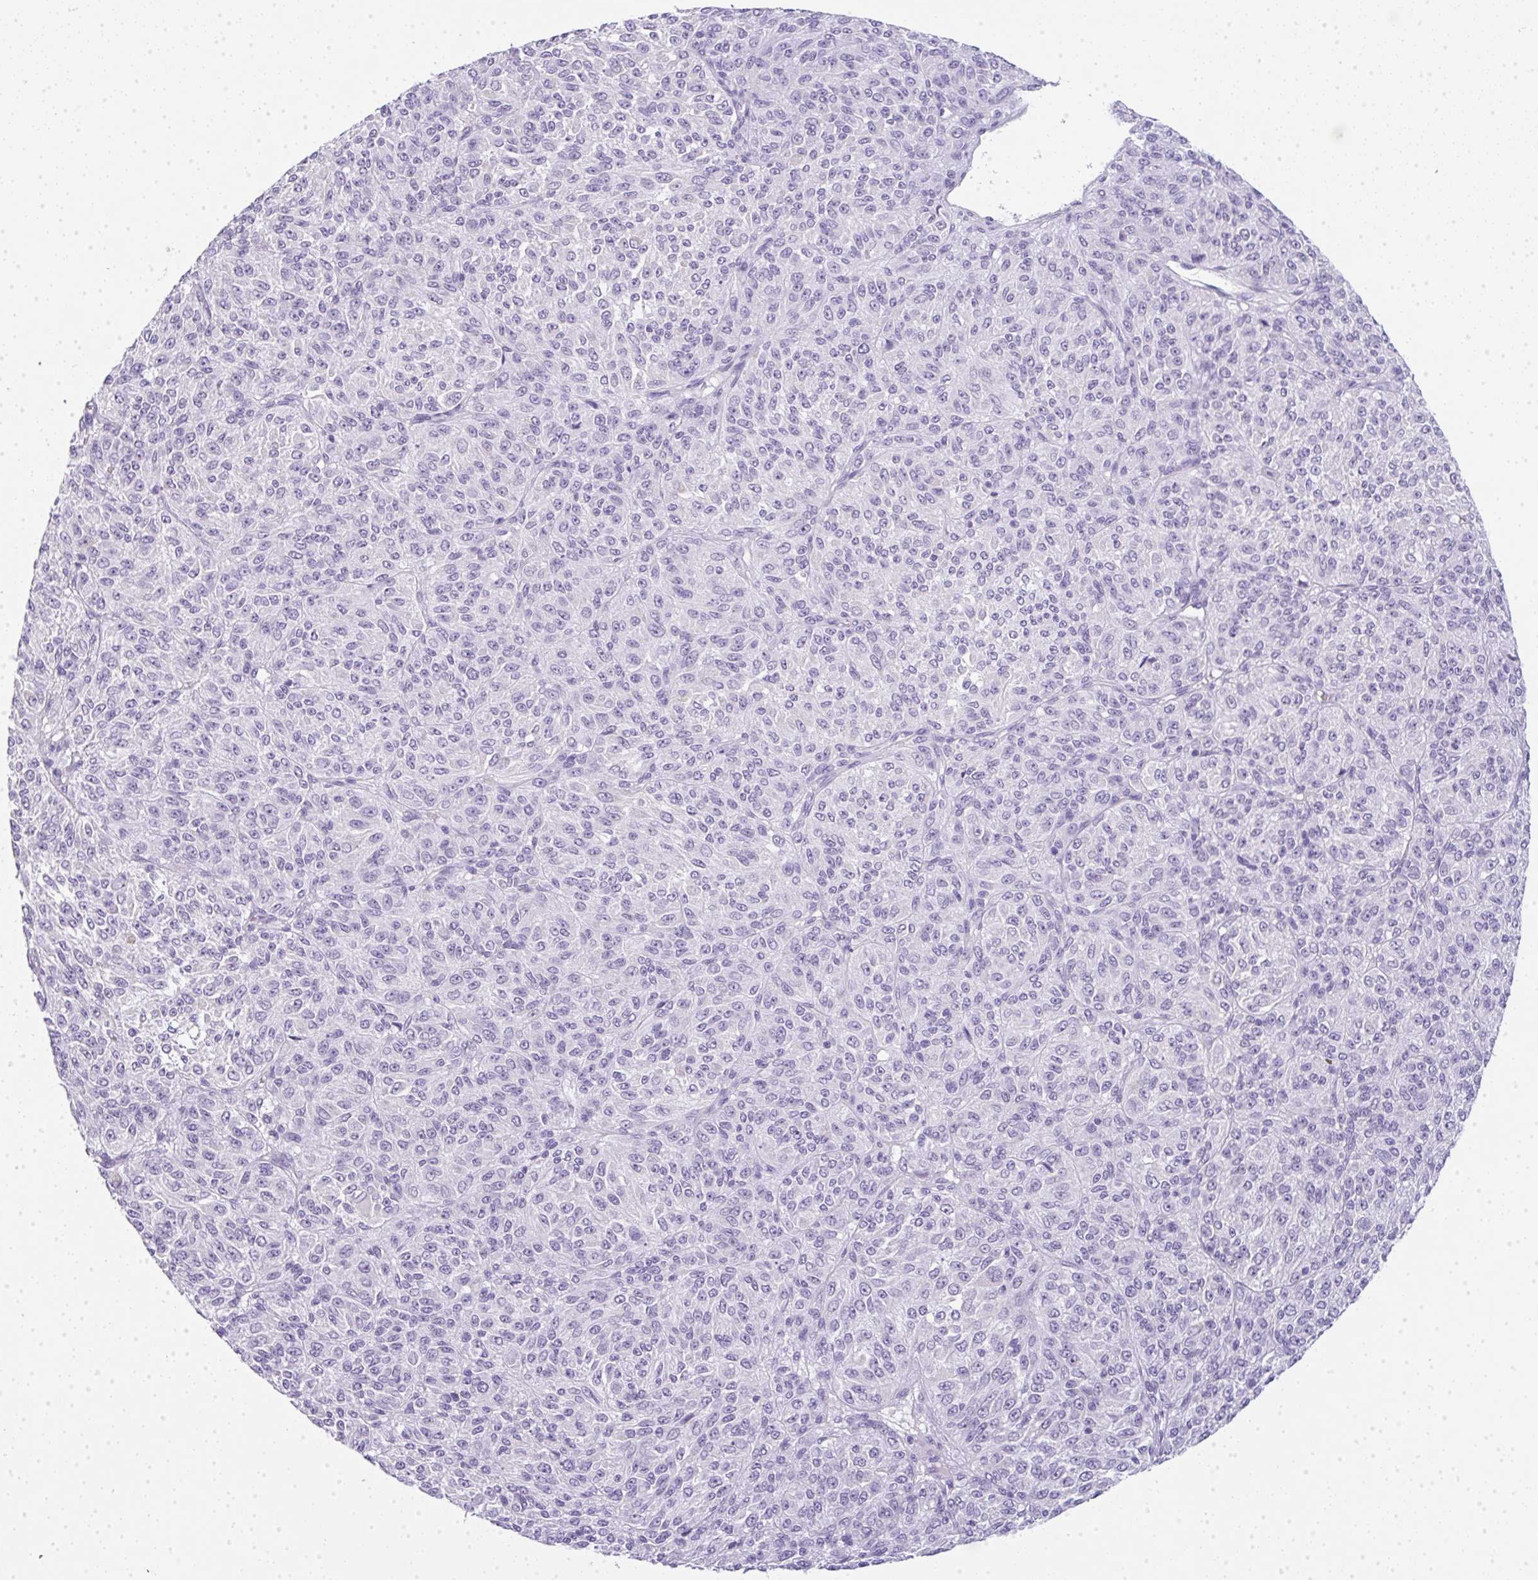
{"staining": {"intensity": "negative", "quantity": "none", "location": "none"}, "tissue": "melanoma", "cell_type": "Tumor cells", "image_type": "cancer", "snomed": [{"axis": "morphology", "description": "Malignant melanoma, Metastatic site"}, {"axis": "topography", "description": "Brain"}], "caption": "High power microscopy micrograph of an IHC image of melanoma, revealing no significant expression in tumor cells.", "gene": "LPAR4", "patient": {"sex": "female", "age": 56}}